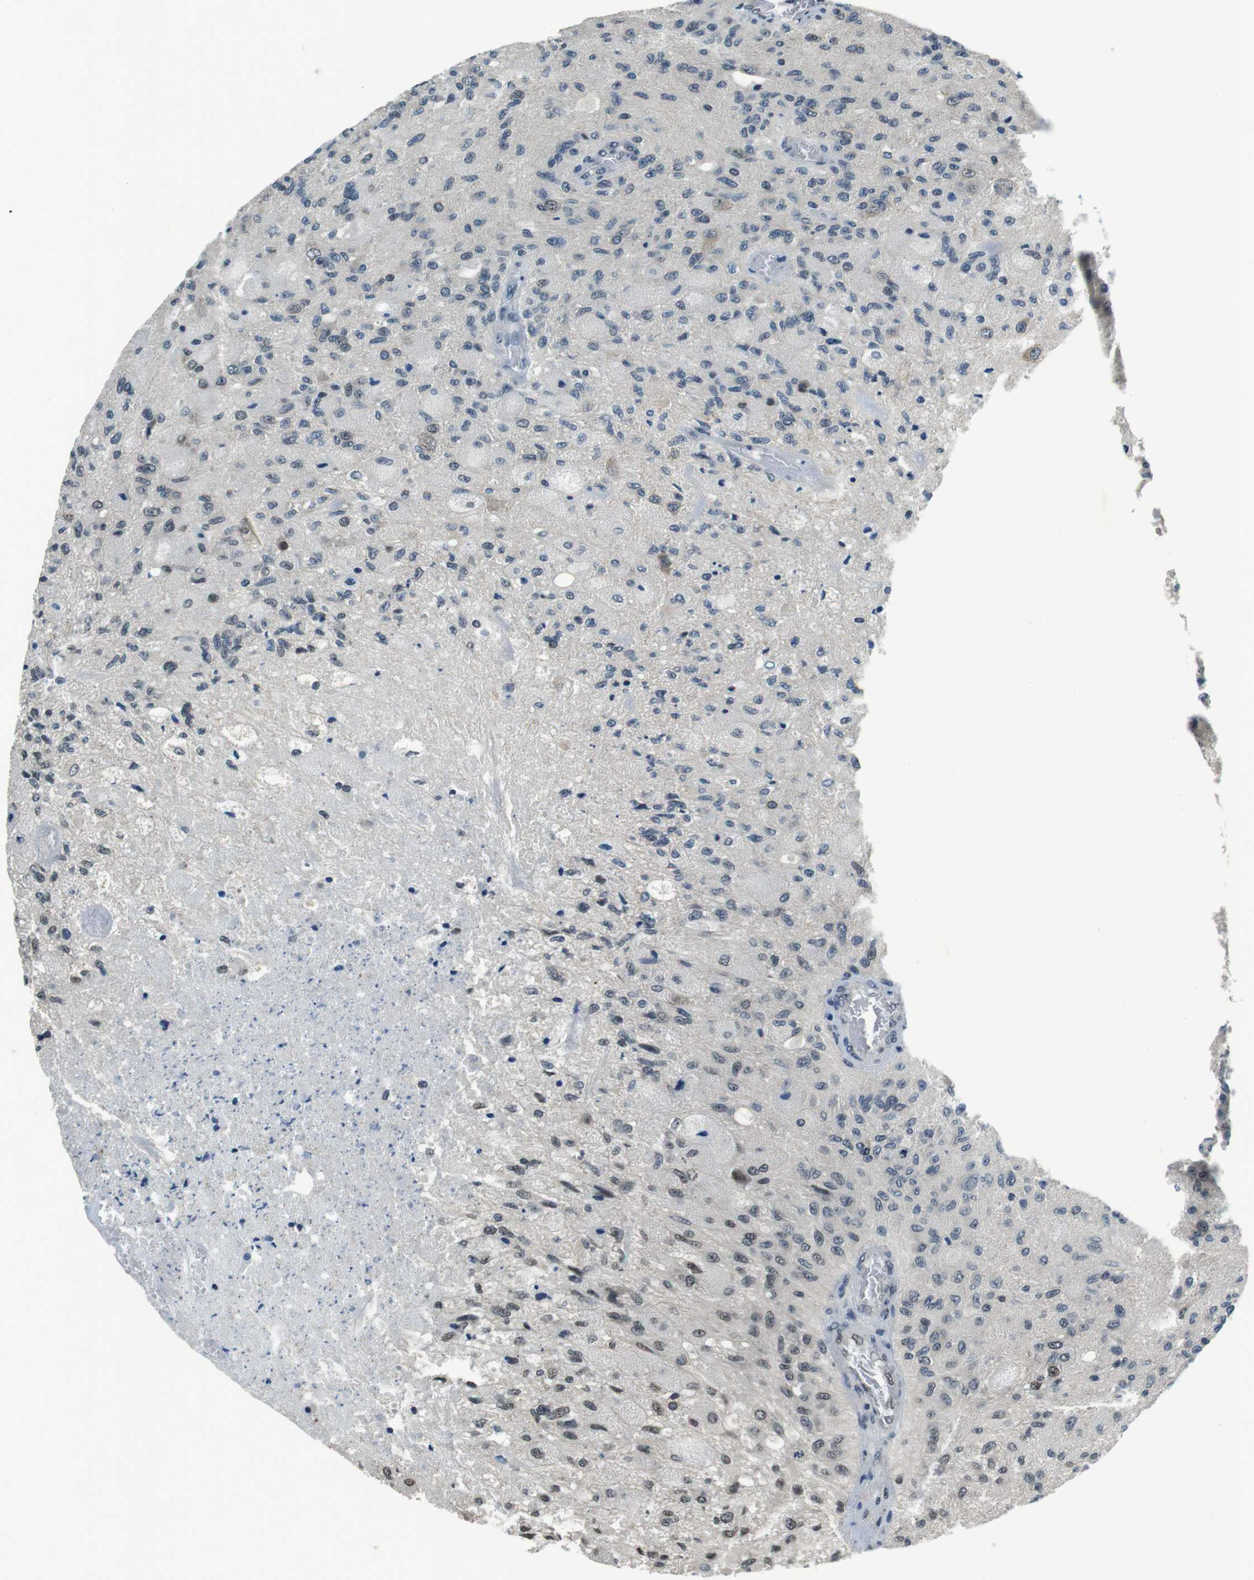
{"staining": {"intensity": "weak", "quantity": "<25%", "location": "nuclear"}, "tissue": "glioma", "cell_type": "Tumor cells", "image_type": "cancer", "snomed": [{"axis": "morphology", "description": "Normal tissue, NOS"}, {"axis": "morphology", "description": "Glioma, malignant, High grade"}, {"axis": "topography", "description": "Cerebral cortex"}], "caption": "IHC histopathology image of neoplastic tissue: human glioma stained with DAB reveals no significant protein positivity in tumor cells.", "gene": "NEK4", "patient": {"sex": "male", "age": 77}}